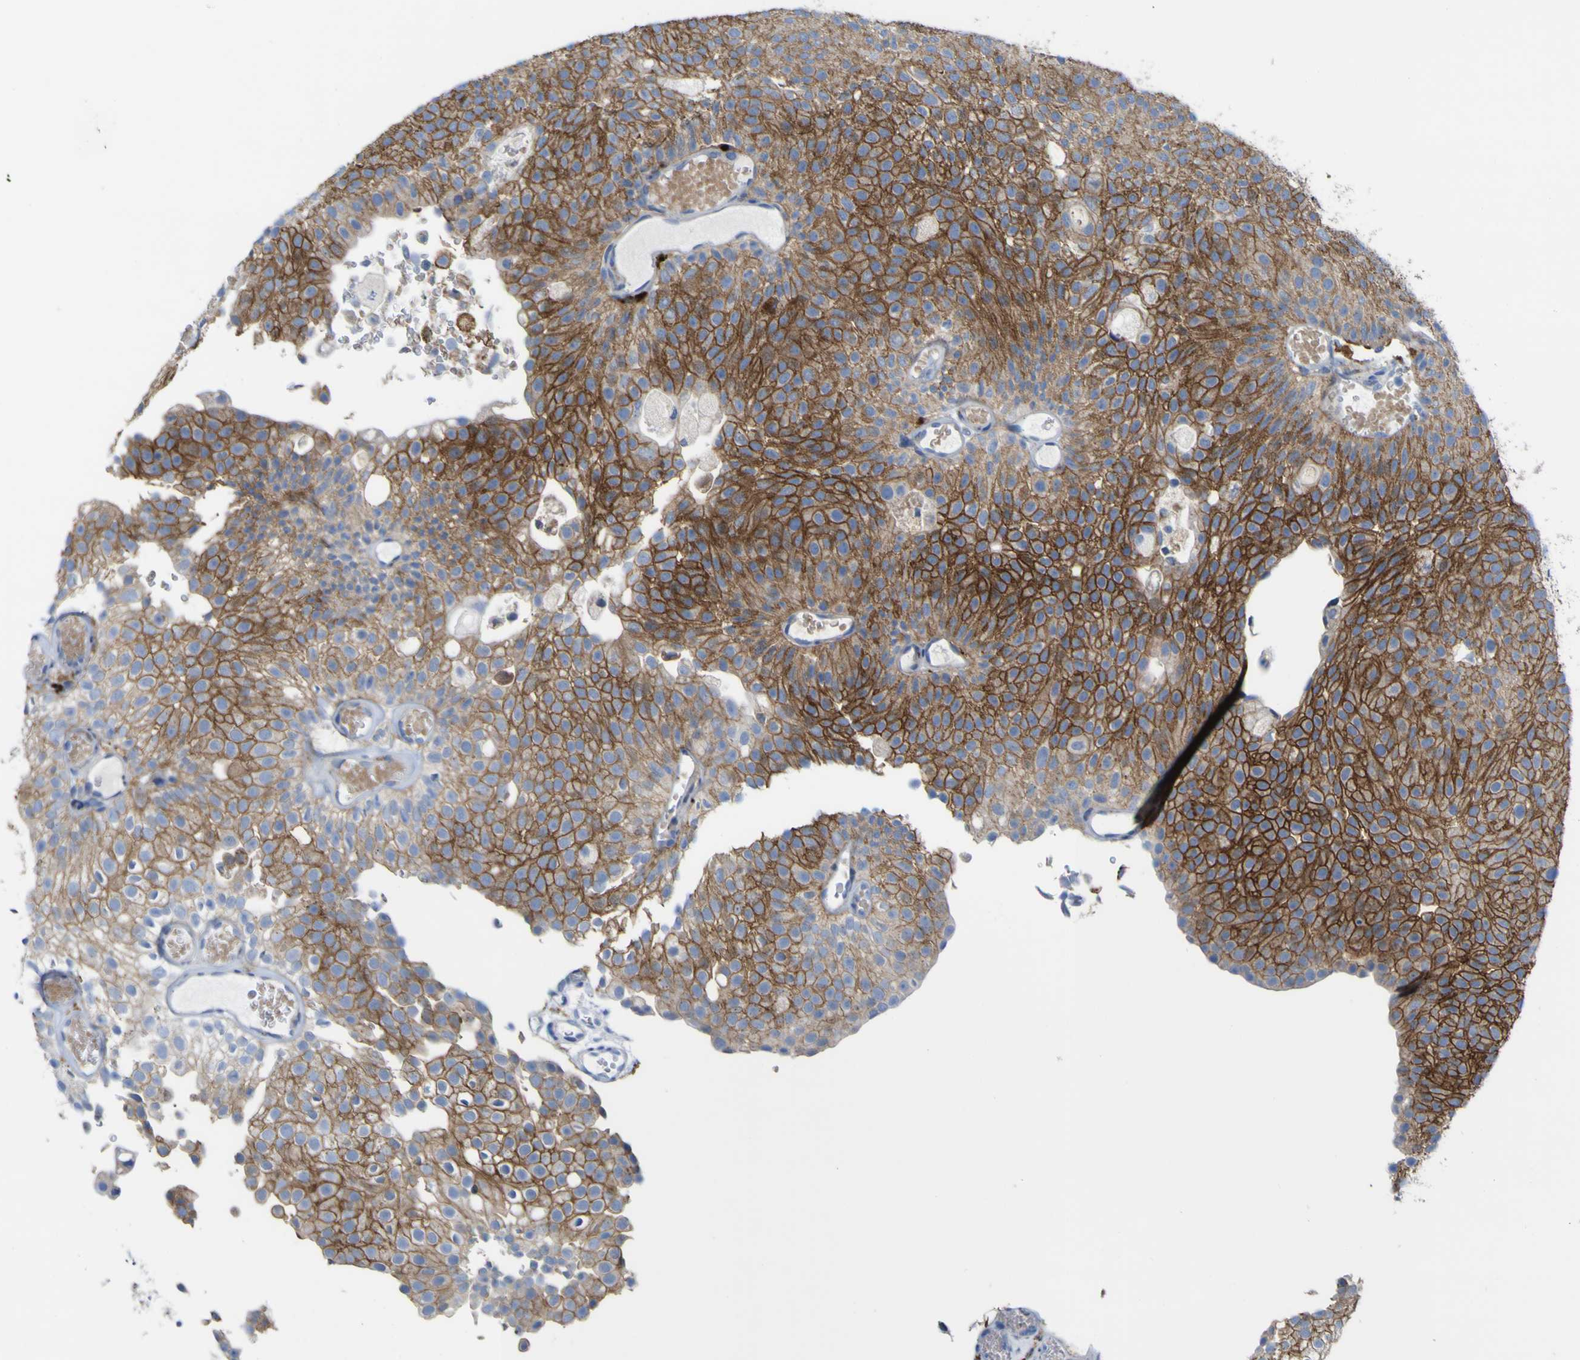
{"staining": {"intensity": "strong", "quantity": "25%-75%", "location": "cytoplasmic/membranous"}, "tissue": "urothelial cancer", "cell_type": "Tumor cells", "image_type": "cancer", "snomed": [{"axis": "morphology", "description": "Urothelial carcinoma, Low grade"}, {"axis": "topography", "description": "Urinary bladder"}], "caption": "This image reveals immunohistochemistry staining of urothelial cancer, with high strong cytoplasmic/membranous staining in about 25%-75% of tumor cells.", "gene": "PTPRF", "patient": {"sex": "male", "age": 78}}